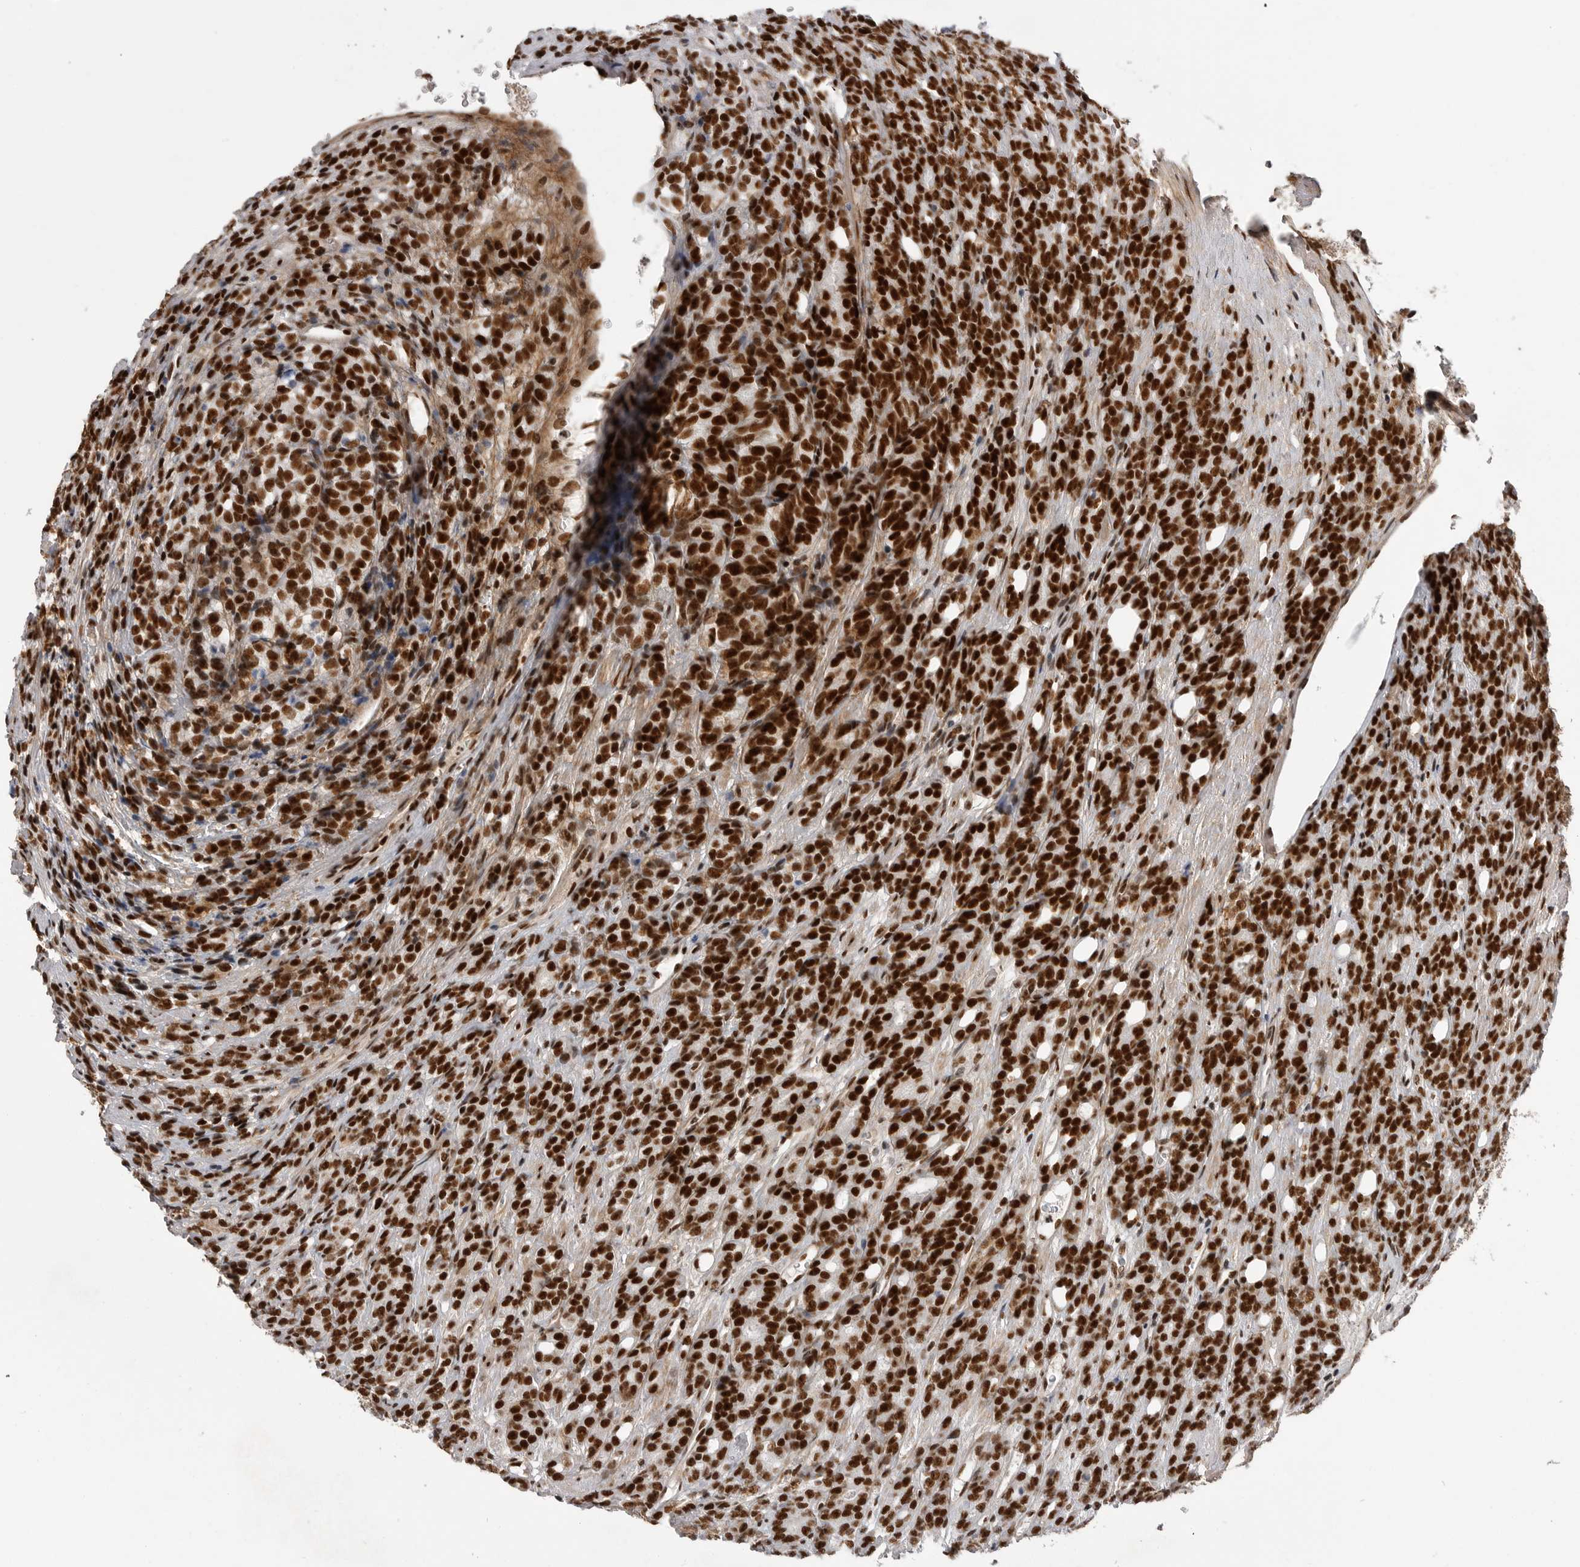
{"staining": {"intensity": "strong", "quantity": ">75%", "location": "nuclear"}, "tissue": "prostate cancer", "cell_type": "Tumor cells", "image_type": "cancer", "snomed": [{"axis": "morphology", "description": "Adenocarcinoma, High grade"}, {"axis": "topography", "description": "Prostate"}], "caption": "Protein staining of prostate cancer tissue displays strong nuclear positivity in about >75% of tumor cells. (DAB (3,3'-diaminobenzidine) IHC, brown staining for protein, blue staining for nuclei).", "gene": "PPP1R8", "patient": {"sex": "male", "age": 62}}